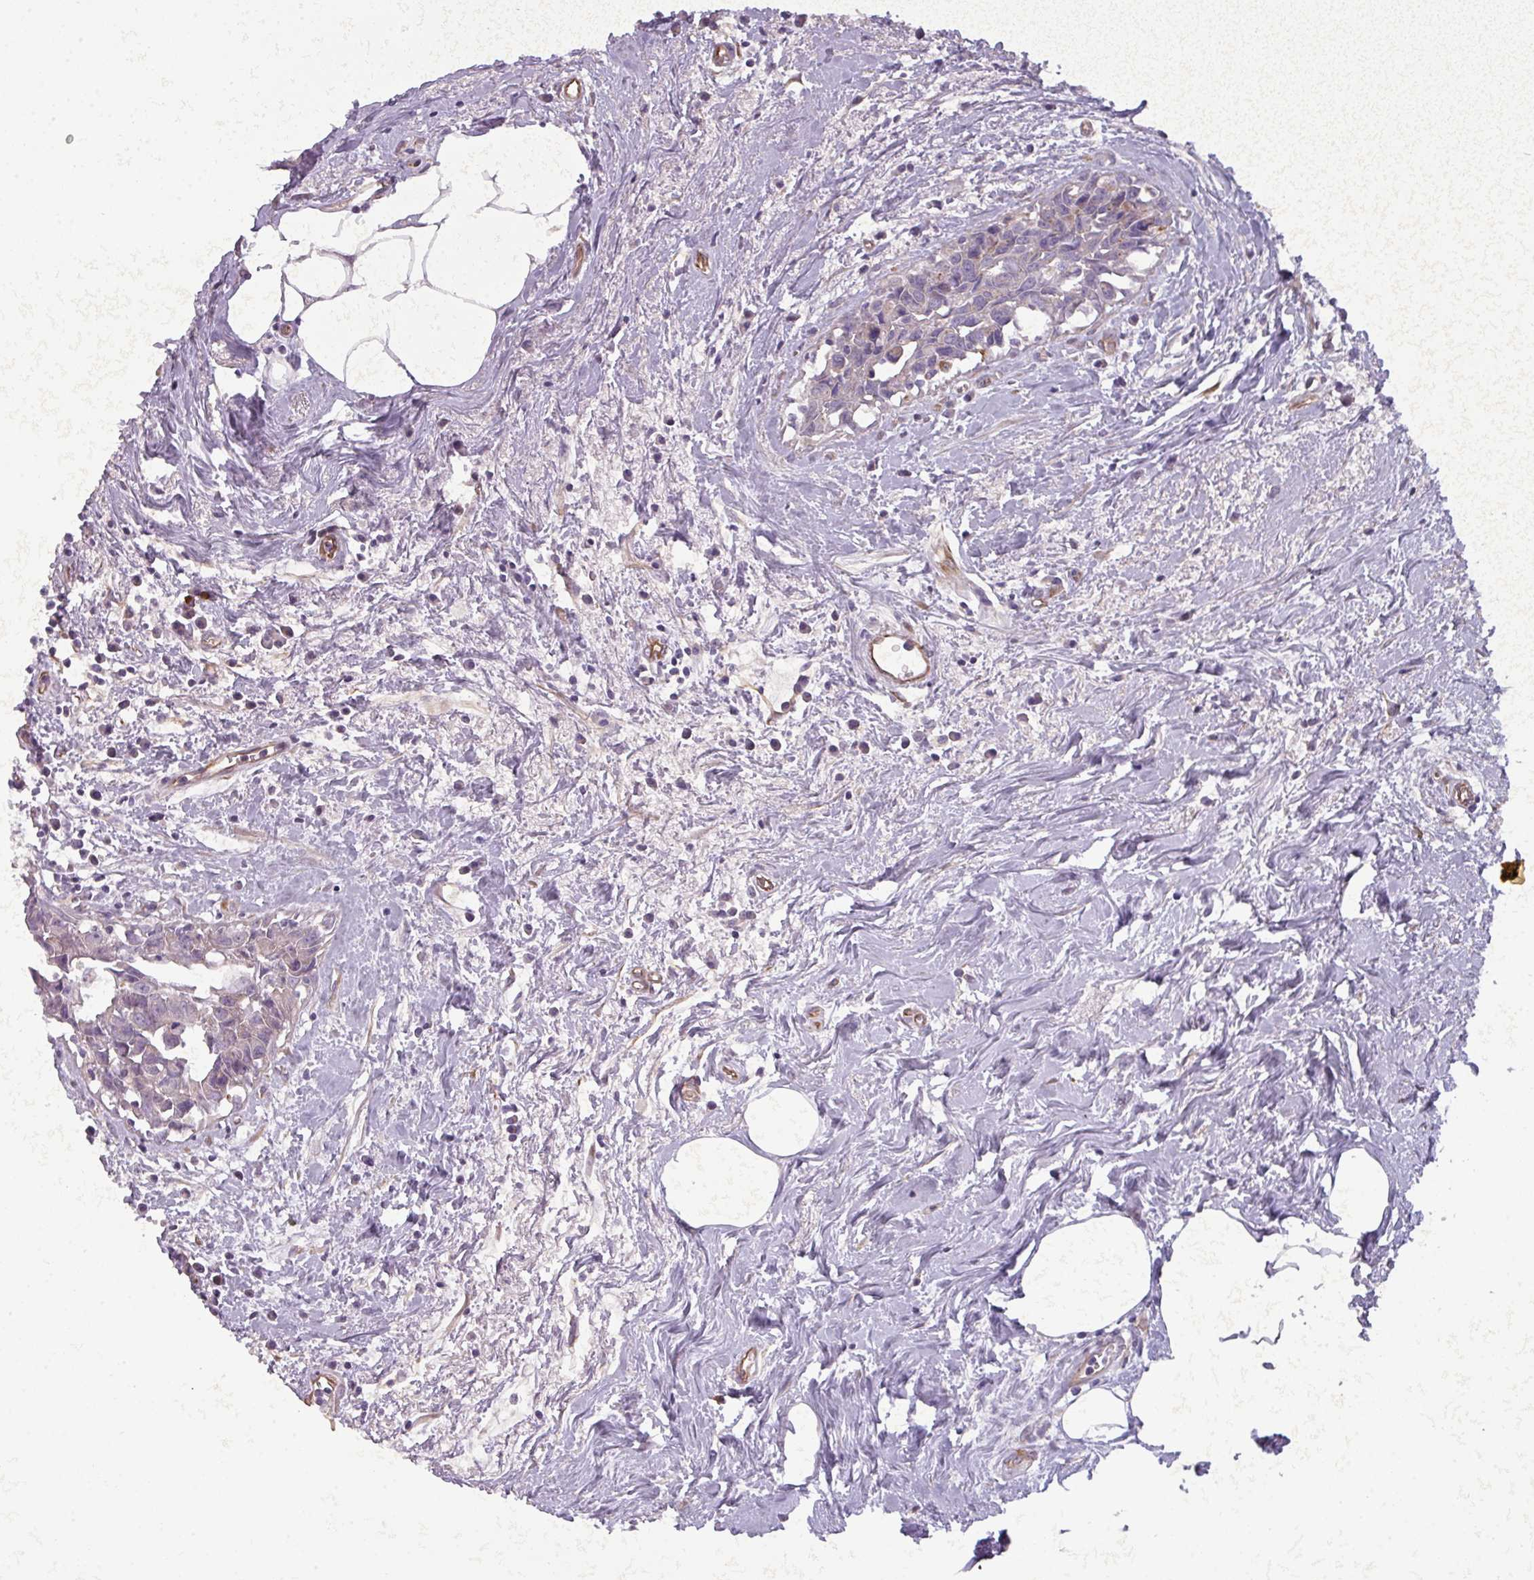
{"staining": {"intensity": "negative", "quantity": "none", "location": "none"}, "tissue": "breast cancer", "cell_type": "Tumor cells", "image_type": "cancer", "snomed": [{"axis": "morphology", "description": "Carcinoma, NOS"}, {"axis": "topography", "description": "Breast"}], "caption": "Breast carcinoma was stained to show a protein in brown. There is no significant staining in tumor cells. (DAB IHC with hematoxylin counter stain).", "gene": "BUD23", "patient": {"sex": "female", "age": 60}}